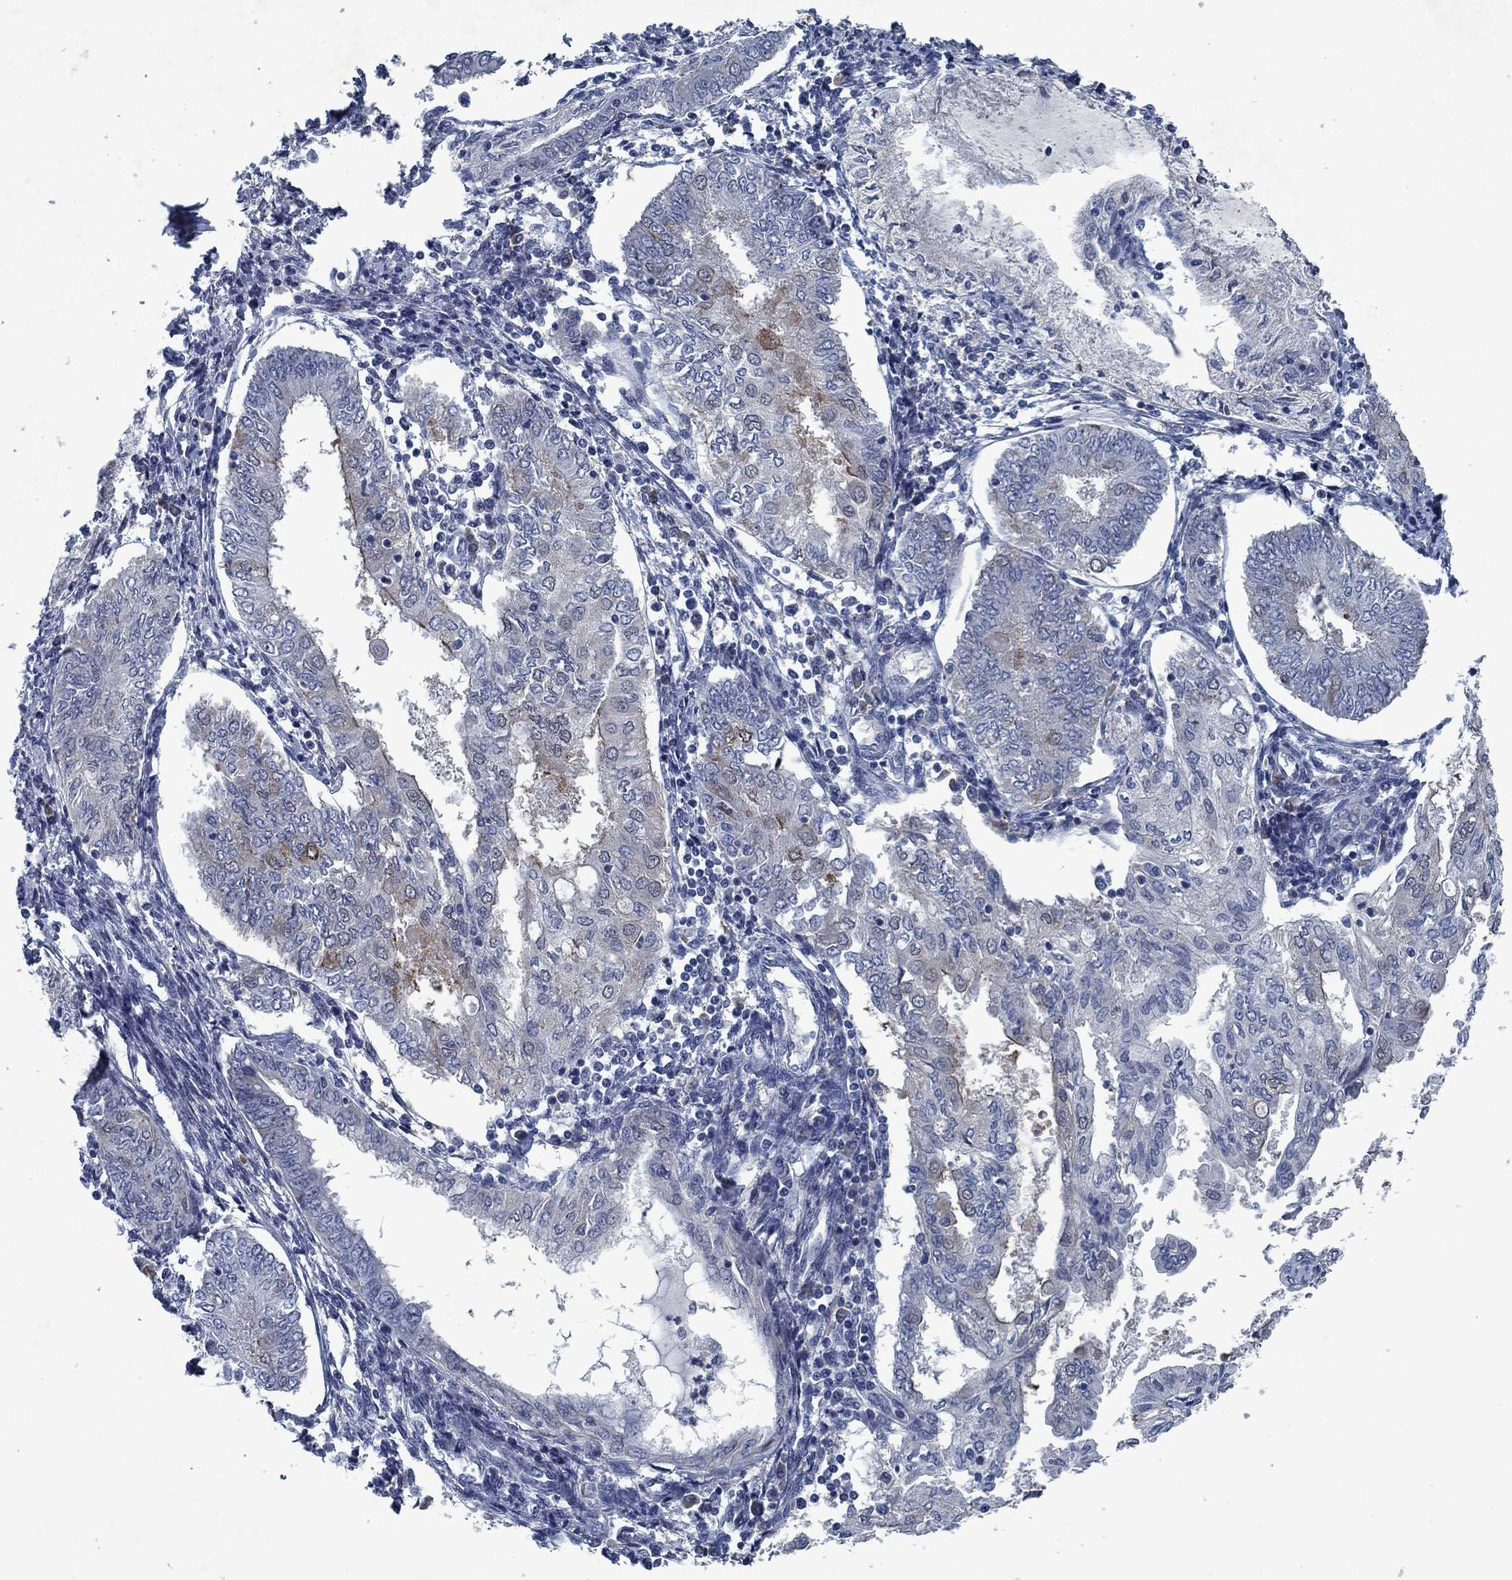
{"staining": {"intensity": "negative", "quantity": "none", "location": "none"}, "tissue": "endometrial cancer", "cell_type": "Tumor cells", "image_type": "cancer", "snomed": [{"axis": "morphology", "description": "Adenocarcinoma, NOS"}, {"axis": "topography", "description": "Endometrium"}], "caption": "Photomicrograph shows no significant protein positivity in tumor cells of endometrial adenocarcinoma. Nuclei are stained in blue.", "gene": "PNMA8A", "patient": {"sex": "female", "age": 68}}